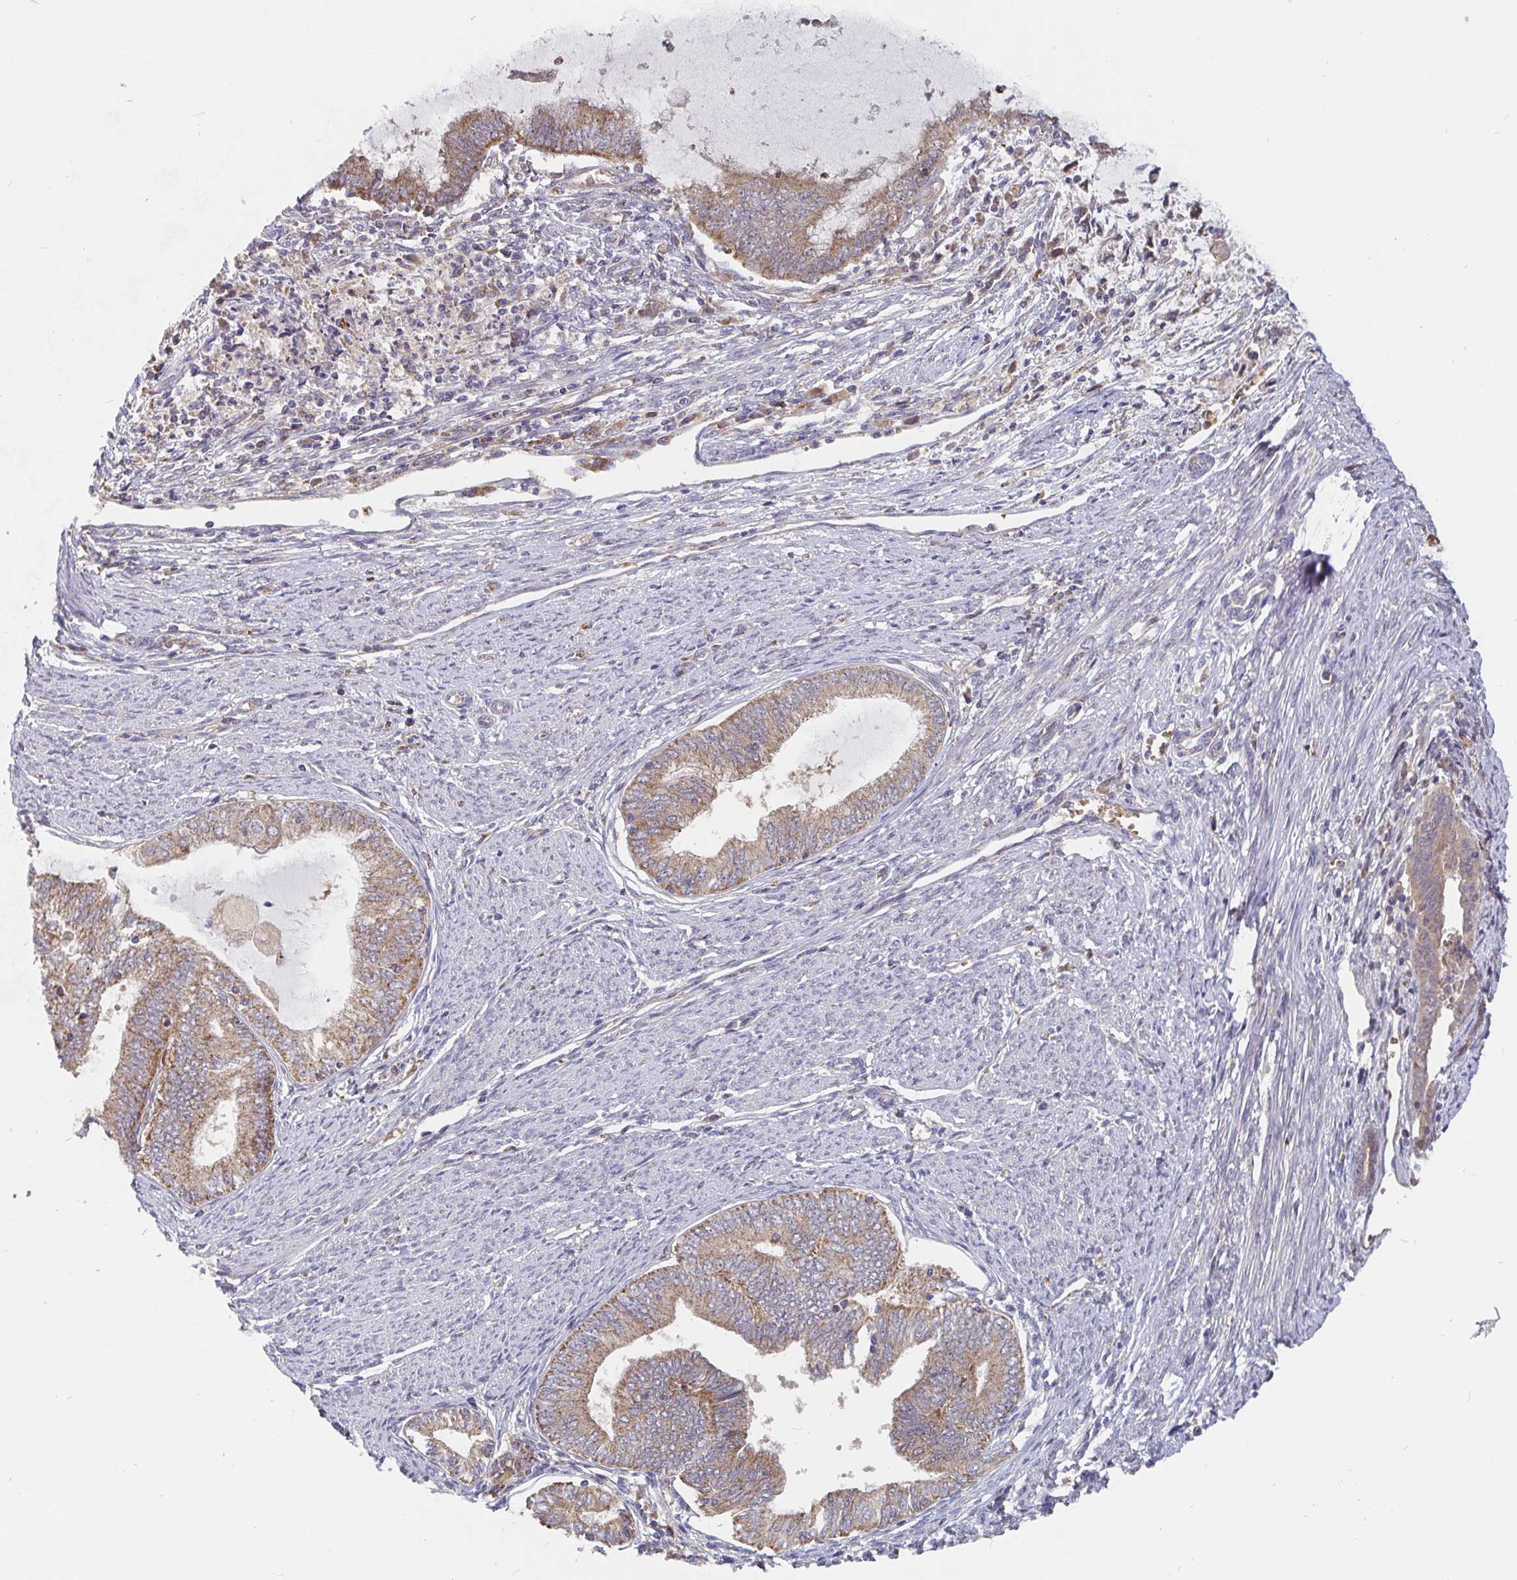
{"staining": {"intensity": "moderate", "quantity": ">75%", "location": "cytoplasmic/membranous"}, "tissue": "endometrial cancer", "cell_type": "Tumor cells", "image_type": "cancer", "snomed": [{"axis": "morphology", "description": "Adenocarcinoma, NOS"}, {"axis": "topography", "description": "Endometrium"}], "caption": "A brown stain shows moderate cytoplasmic/membranous expression of a protein in endometrial cancer (adenocarcinoma) tumor cells. (Stains: DAB in brown, nuclei in blue, Microscopy: brightfield microscopy at high magnification).", "gene": "PDF", "patient": {"sex": "female", "age": 79}}